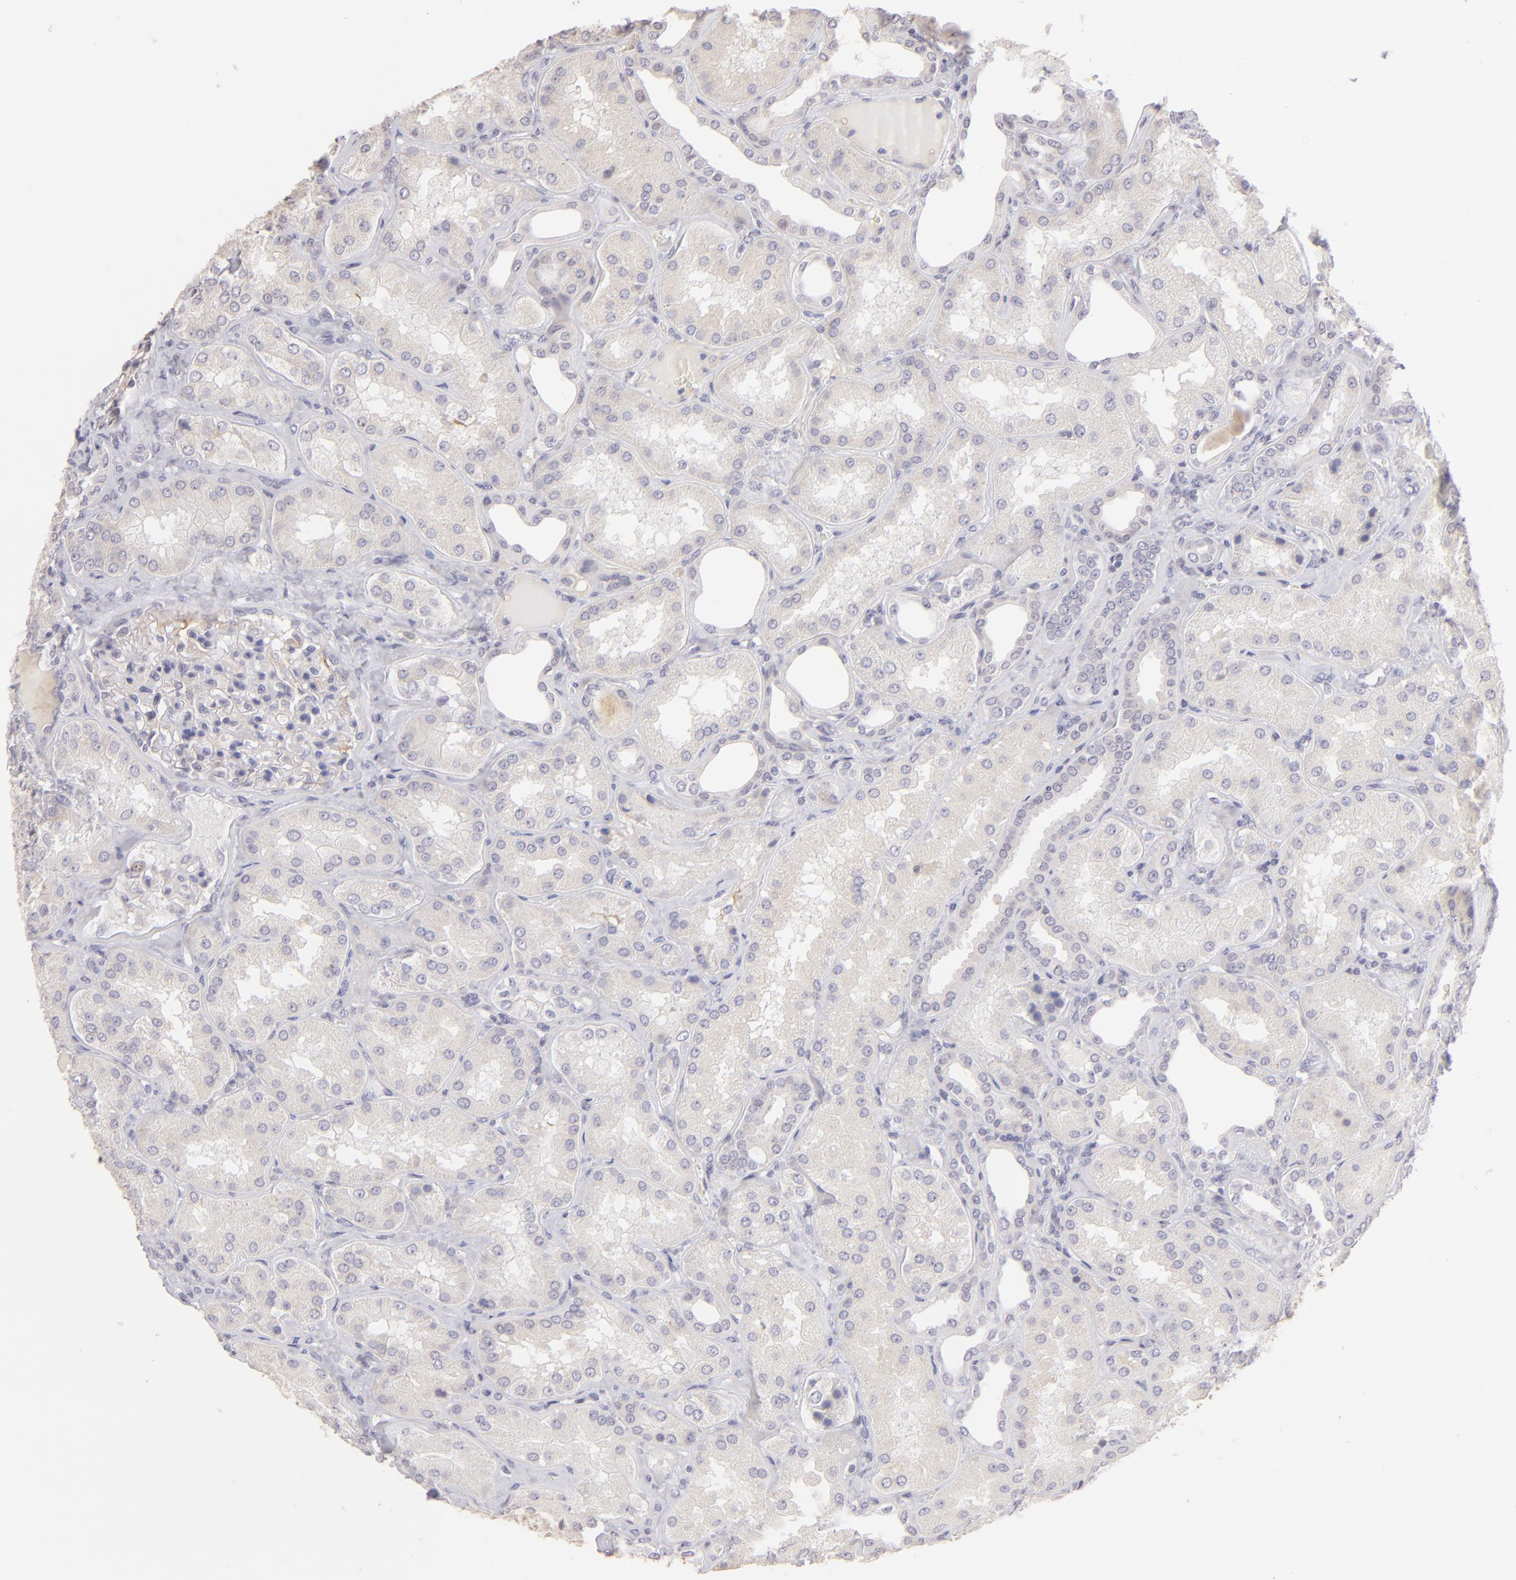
{"staining": {"intensity": "weak", "quantity": "25%-75%", "location": "cytoplasmic/membranous"}, "tissue": "kidney", "cell_type": "Cells in glomeruli", "image_type": "normal", "snomed": [{"axis": "morphology", "description": "Normal tissue, NOS"}, {"axis": "topography", "description": "Kidney"}], "caption": "A low amount of weak cytoplasmic/membranous expression is identified in about 25%-75% of cells in glomeruli in benign kidney. Ihc stains the protein of interest in brown and the nuclei are stained blue.", "gene": "MAGEA1", "patient": {"sex": "female", "age": 56}}